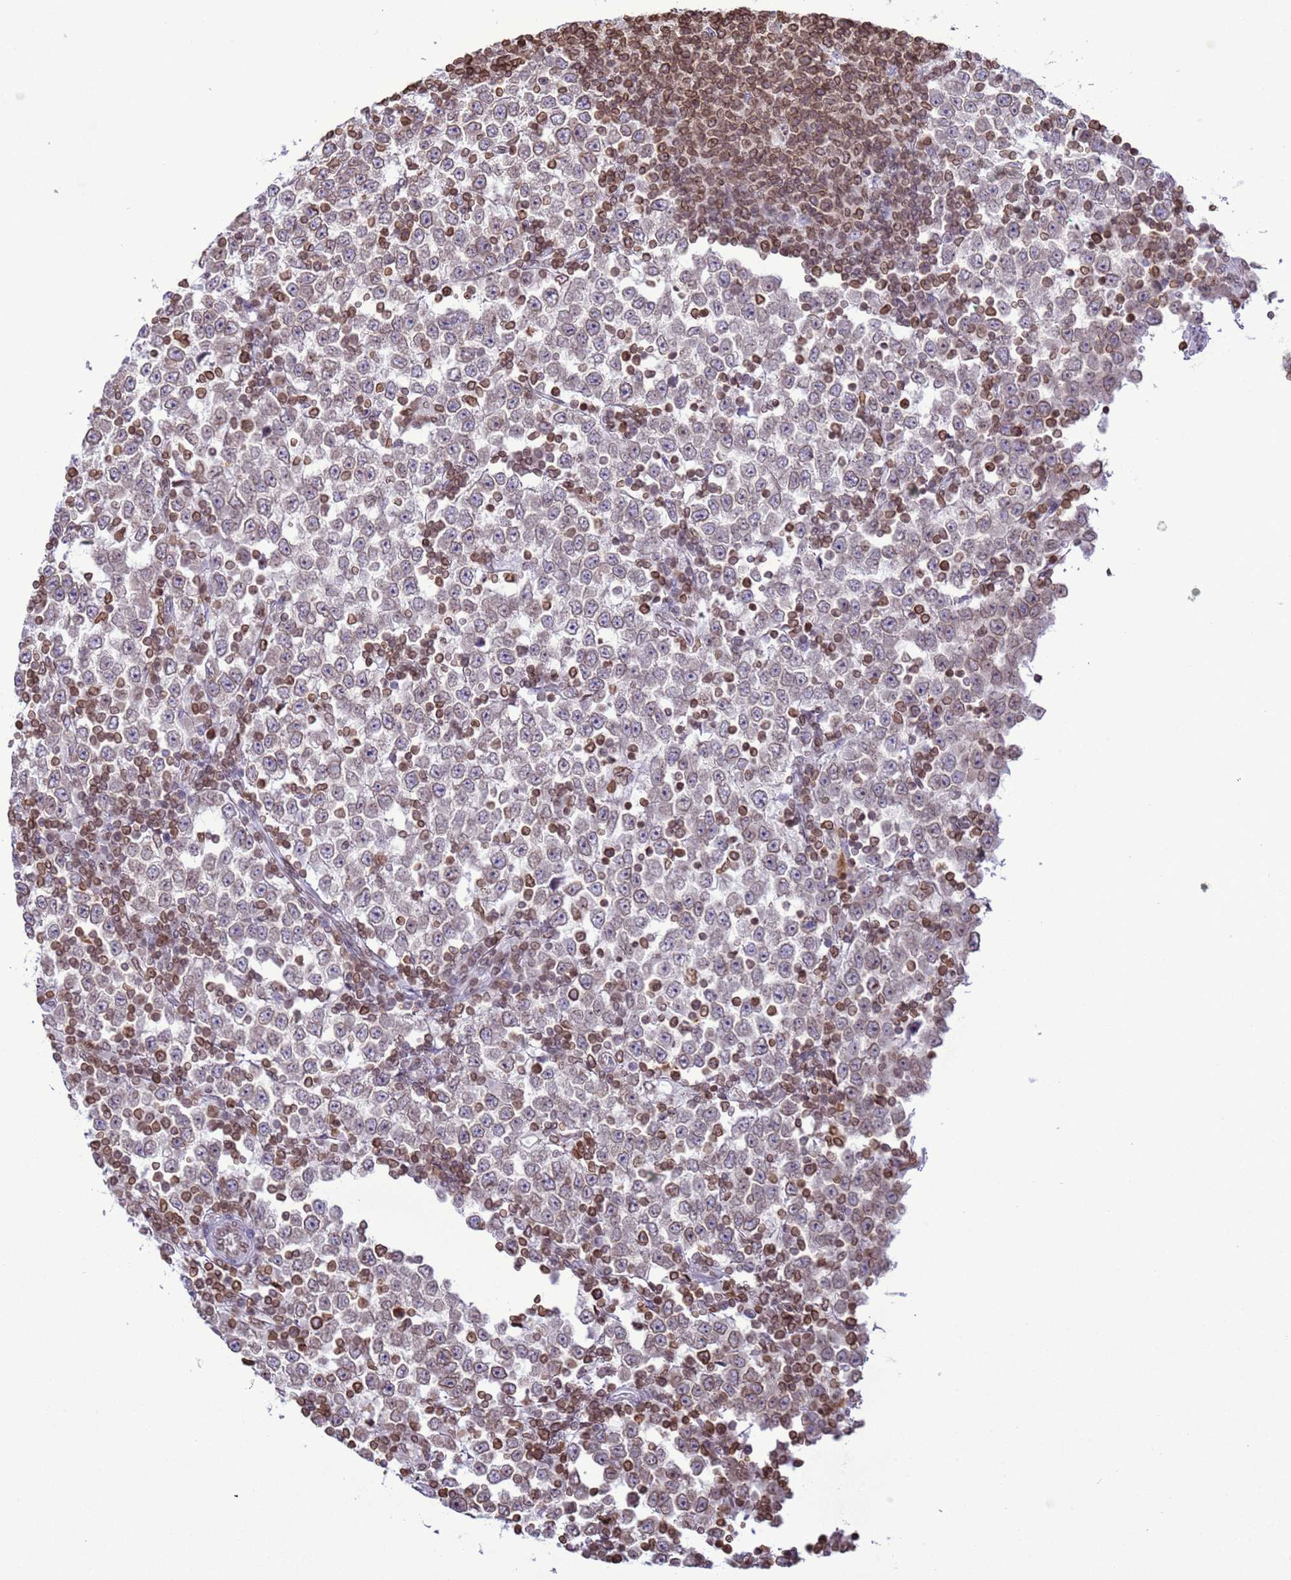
{"staining": {"intensity": "weak", "quantity": ">75%", "location": "cytoplasmic/membranous,nuclear"}, "tissue": "testis cancer", "cell_type": "Tumor cells", "image_type": "cancer", "snomed": [{"axis": "morphology", "description": "Seminoma, NOS"}, {"axis": "topography", "description": "Testis"}], "caption": "IHC staining of testis cancer (seminoma), which exhibits low levels of weak cytoplasmic/membranous and nuclear expression in about >75% of tumor cells indicating weak cytoplasmic/membranous and nuclear protein expression. The staining was performed using DAB (3,3'-diaminobenzidine) (brown) for protein detection and nuclei were counterstained in hematoxylin (blue).", "gene": "DHX37", "patient": {"sex": "male", "age": 65}}